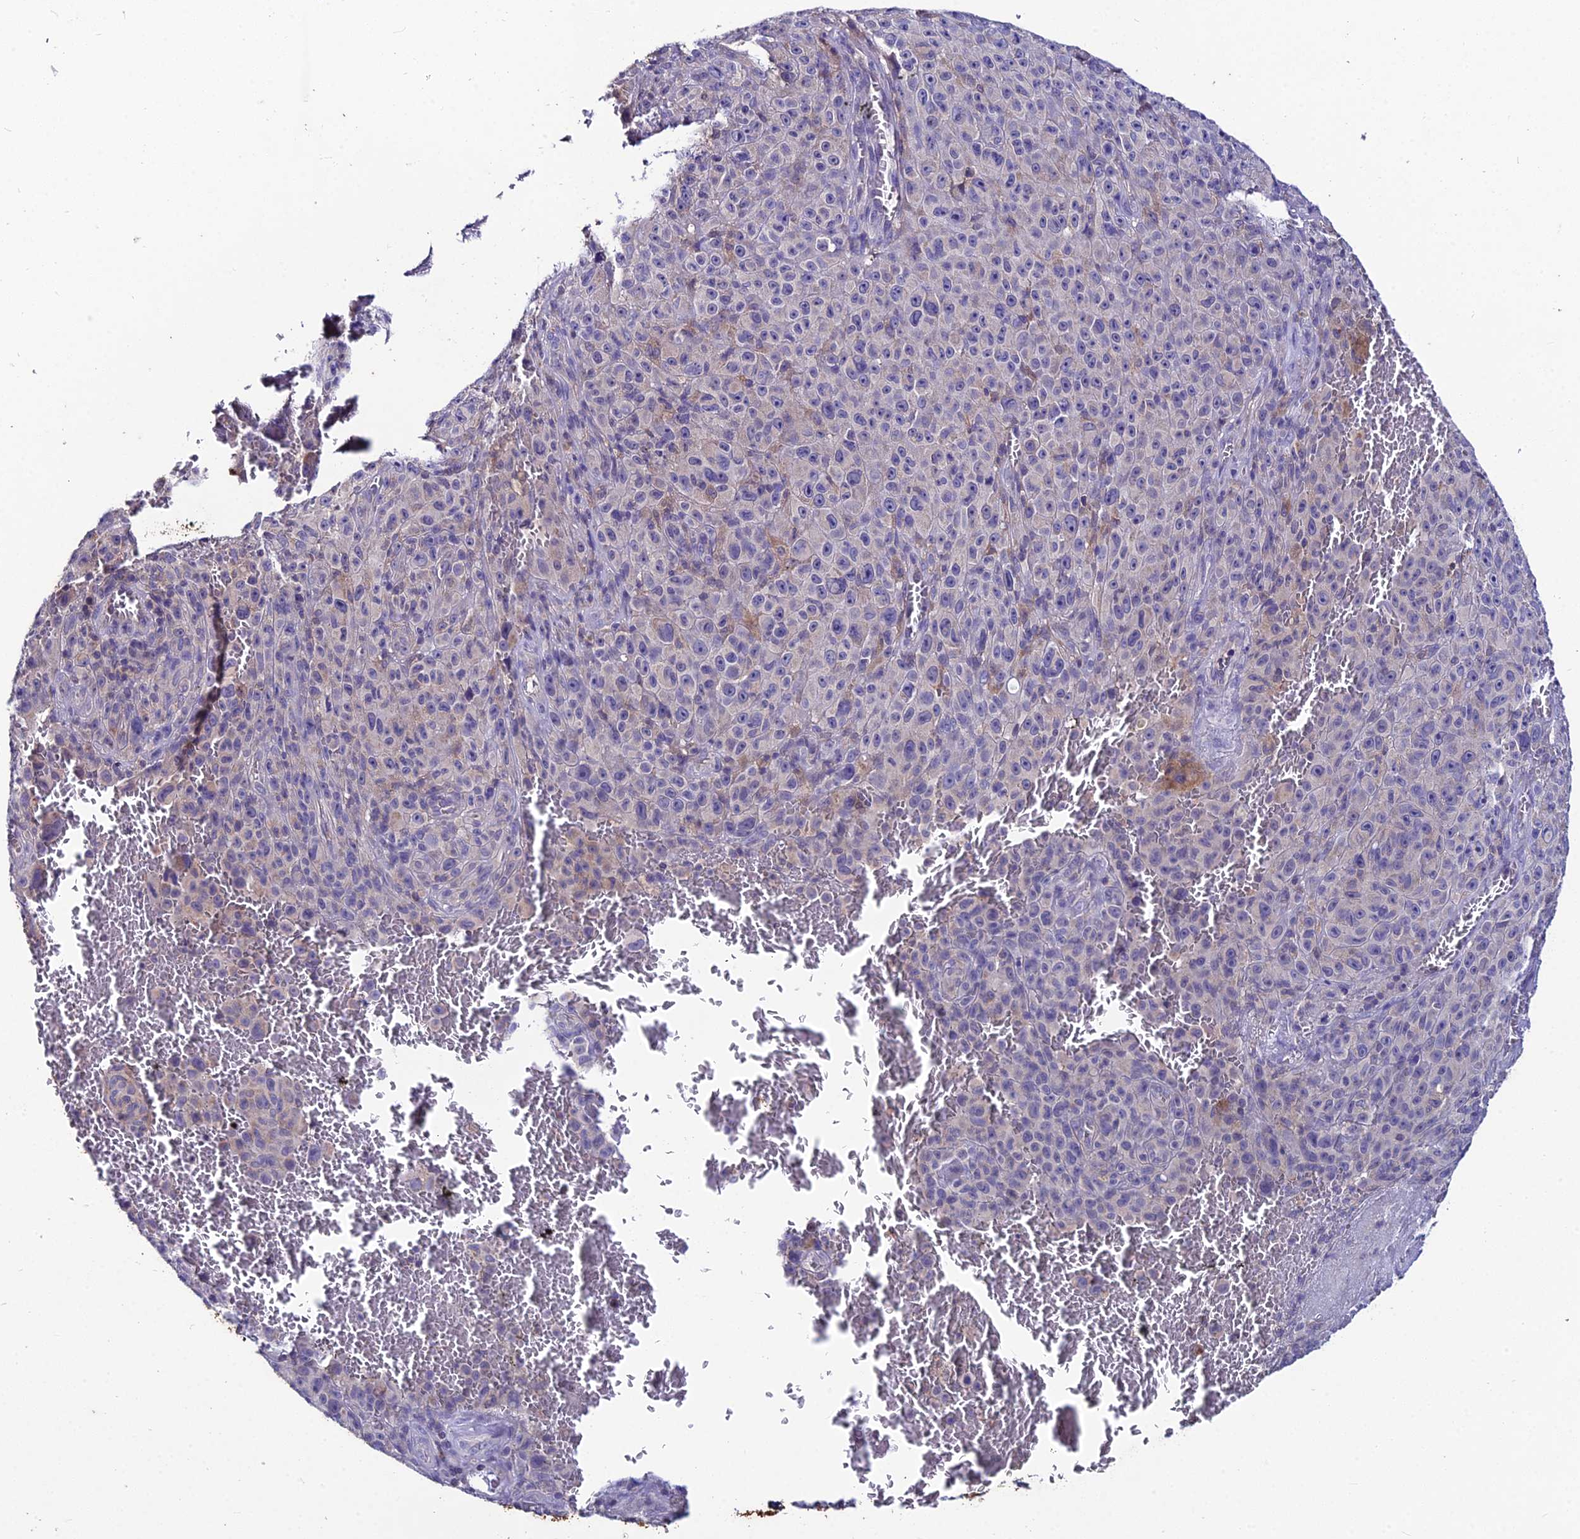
{"staining": {"intensity": "negative", "quantity": "none", "location": "none"}, "tissue": "melanoma", "cell_type": "Tumor cells", "image_type": "cancer", "snomed": [{"axis": "morphology", "description": "Malignant melanoma, NOS"}, {"axis": "topography", "description": "Skin"}], "caption": "An image of melanoma stained for a protein shows no brown staining in tumor cells.", "gene": "LGALS7", "patient": {"sex": "female", "age": 82}}